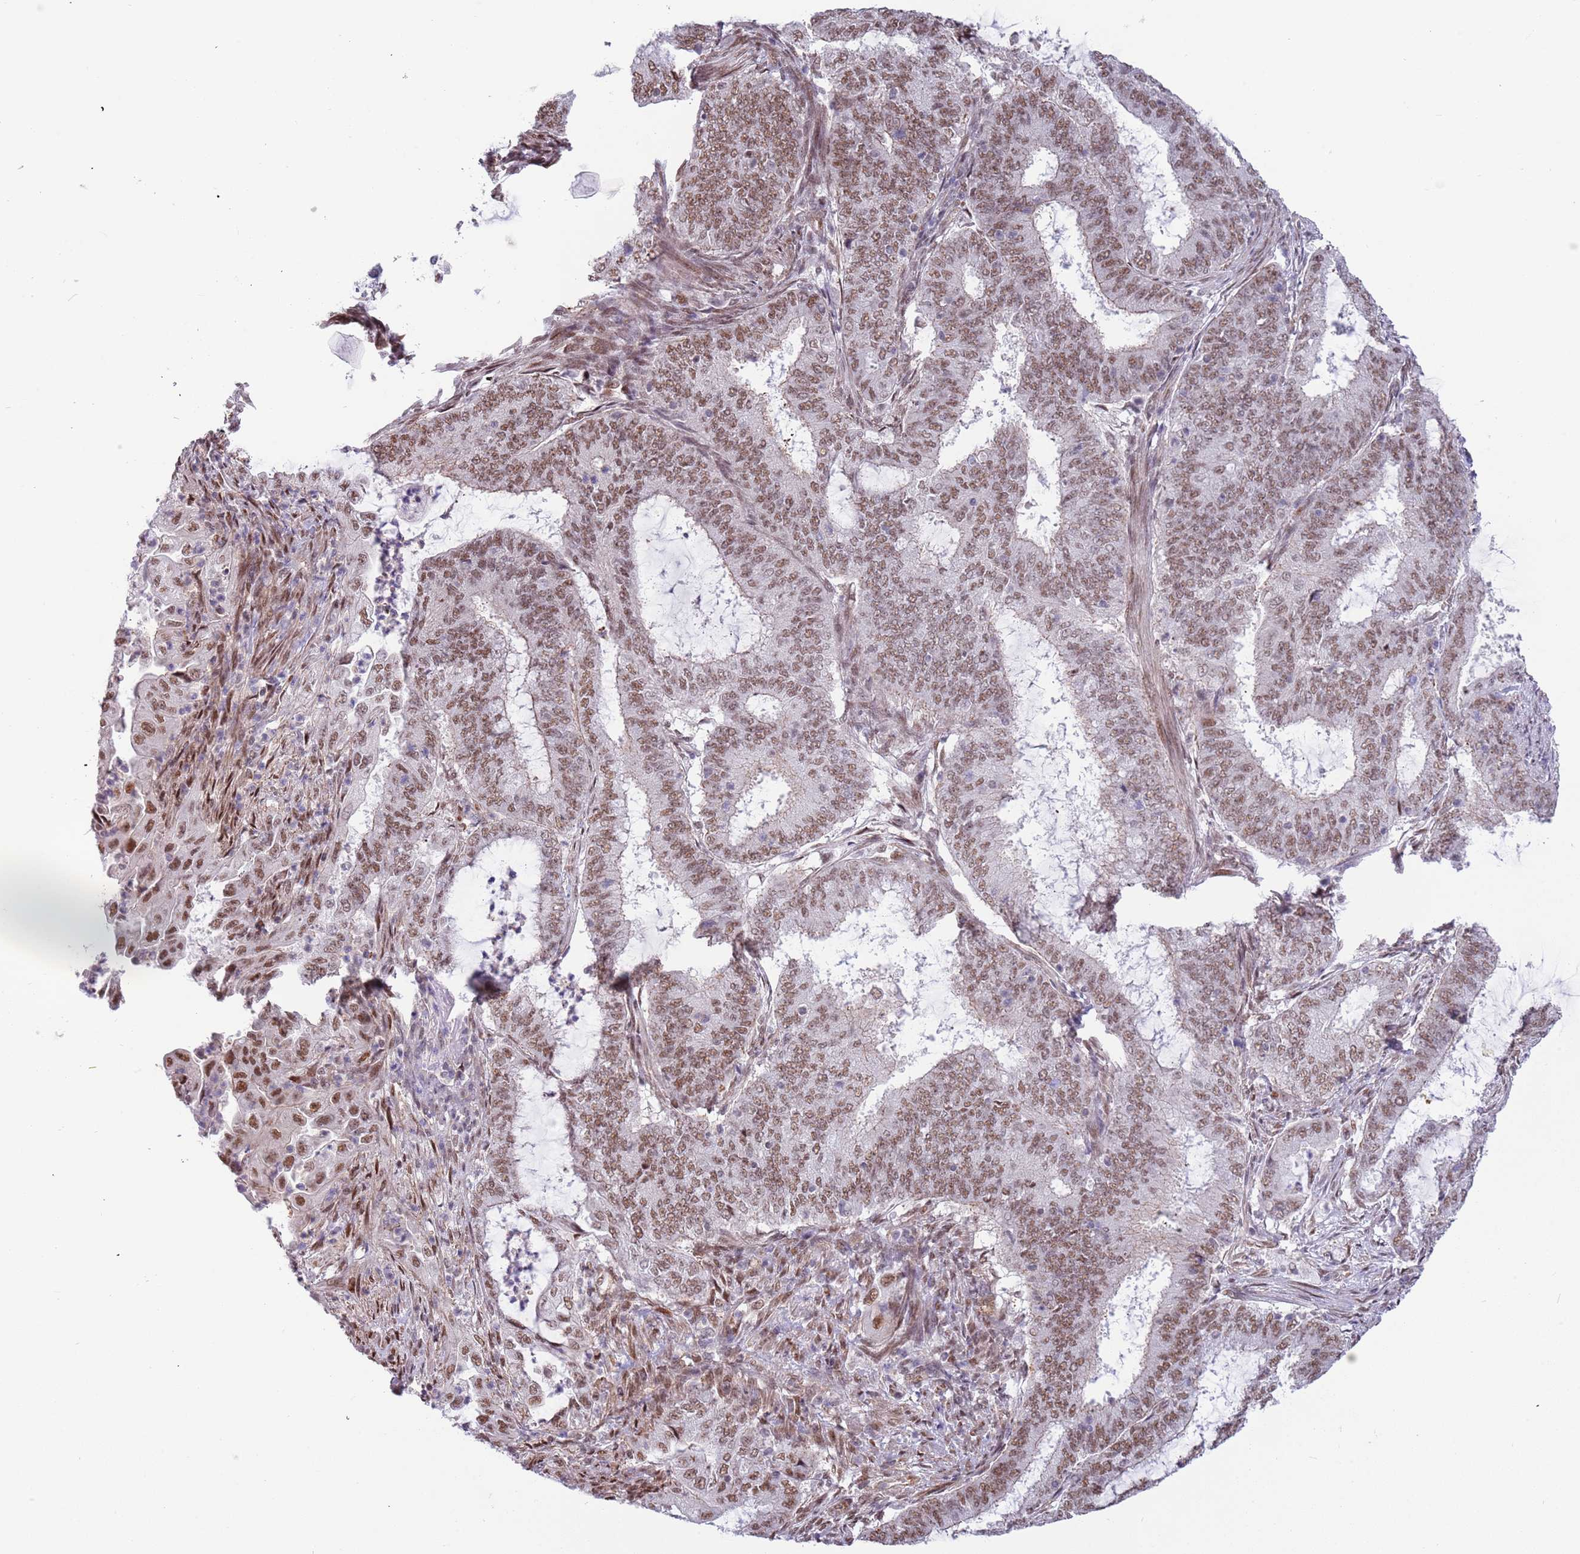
{"staining": {"intensity": "moderate", "quantity": ">75%", "location": "nuclear"}, "tissue": "endometrial cancer", "cell_type": "Tumor cells", "image_type": "cancer", "snomed": [{"axis": "morphology", "description": "Adenocarcinoma, NOS"}, {"axis": "topography", "description": "Endometrium"}], "caption": "Immunohistochemistry (IHC) image of neoplastic tissue: endometrial cancer (adenocarcinoma) stained using immunohistochemistry shows medium levels of moderate protein expression localized specifically in the nuclear of tumor cells, appearing as a nuclear brown color.", "gene": "LRMDA", "patient": {"sex": "female", "age": 51}}